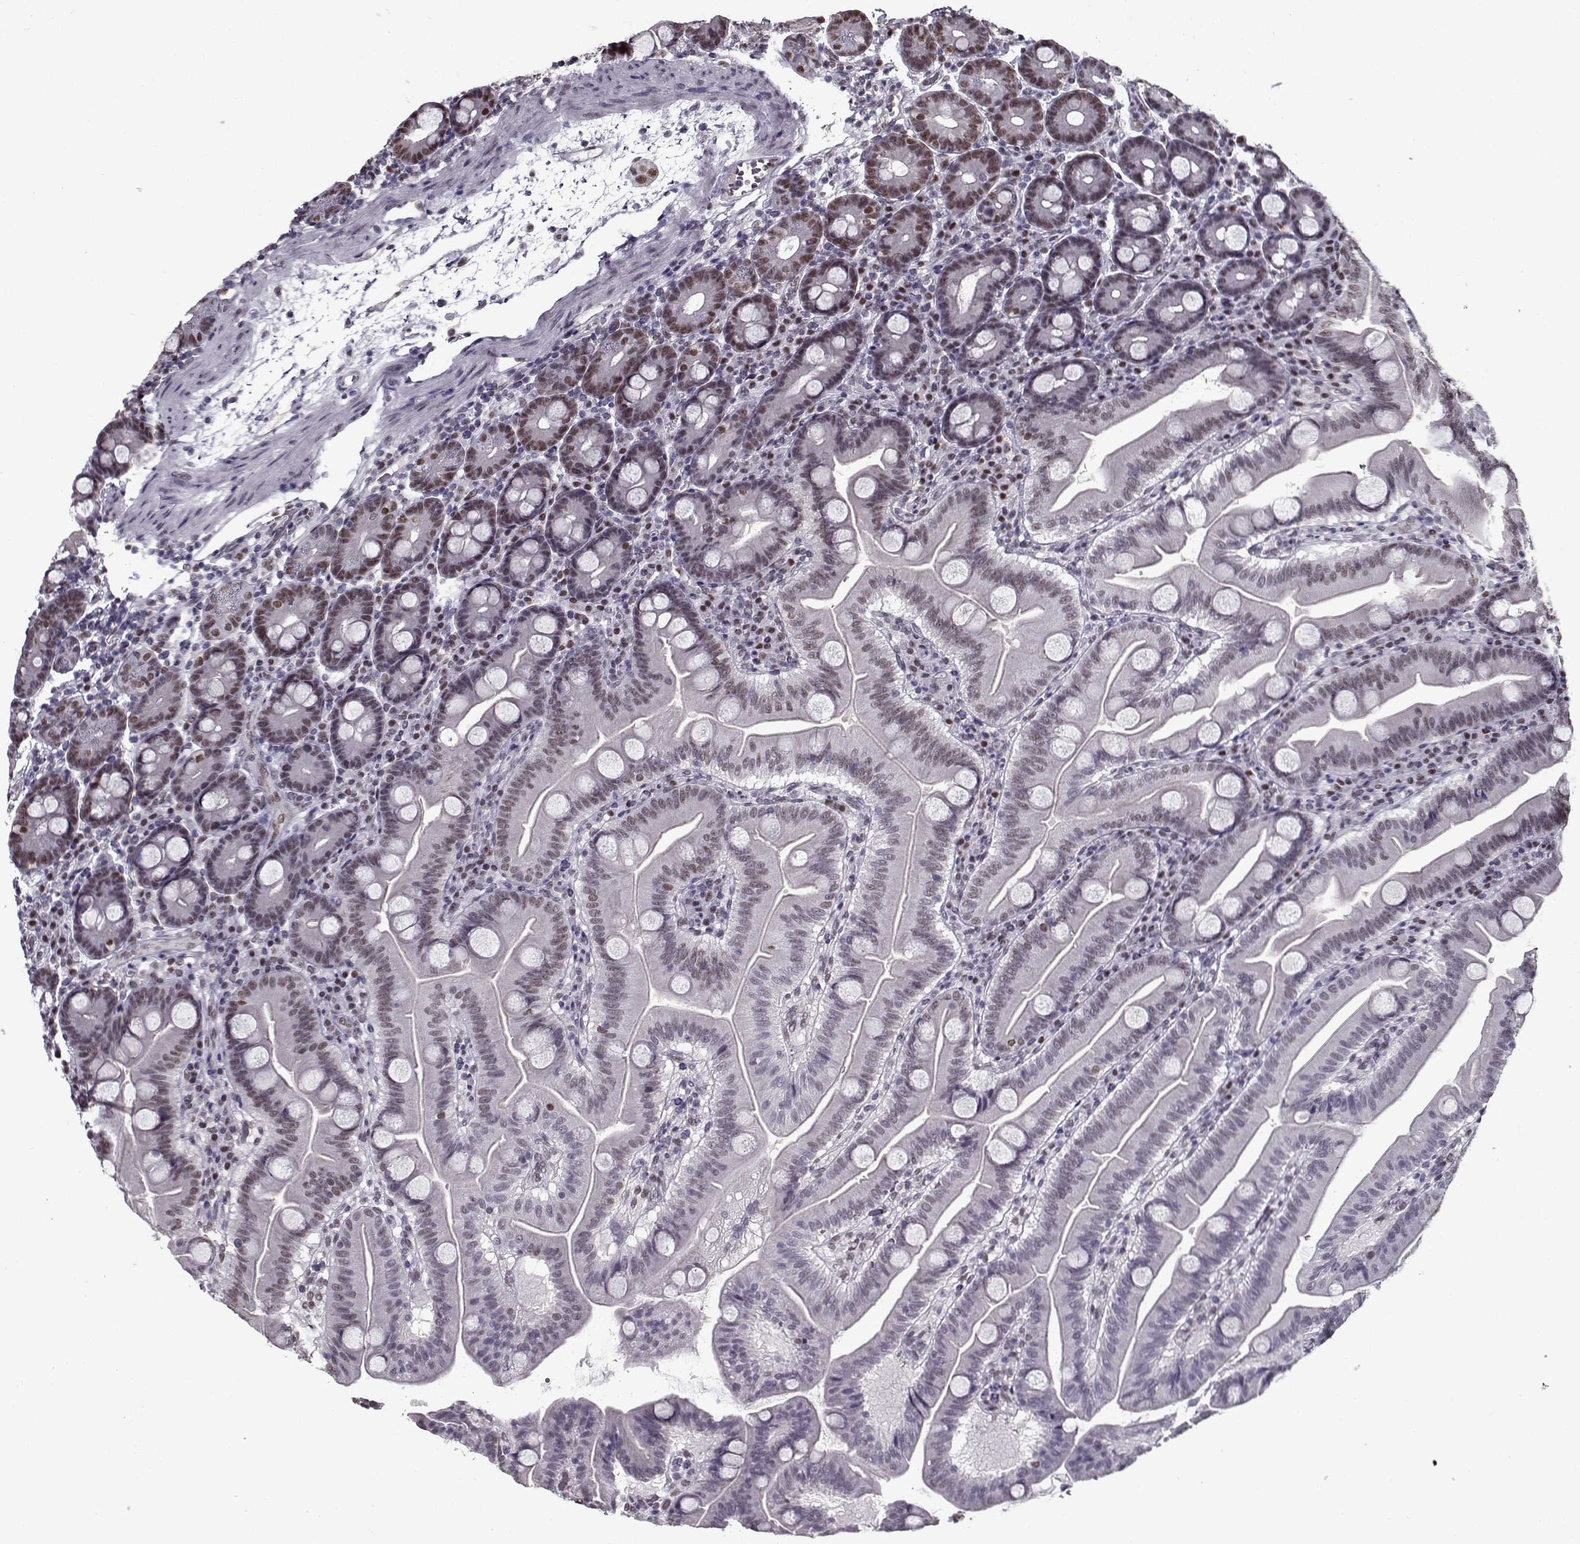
{"staining": {"intensity": "moderate", "quantity": "<25%", "location": "nuclear"}, "tissue": "duodenum", "cell_type": "Glandular cells", "image_type": "normal", "snomed": [{"axis": "morphology", "description": "Normal tissue, NOS"}, {"axis": "topography", "description": "Duodenum"}], "caption": "About <25% of glandular cells in normal duodenum show moderate nuclear protein expression as visualized by brown immunohistochemical staining.", "gene": "PRMT1", "patient": {"sex": "male", "age": 59}}